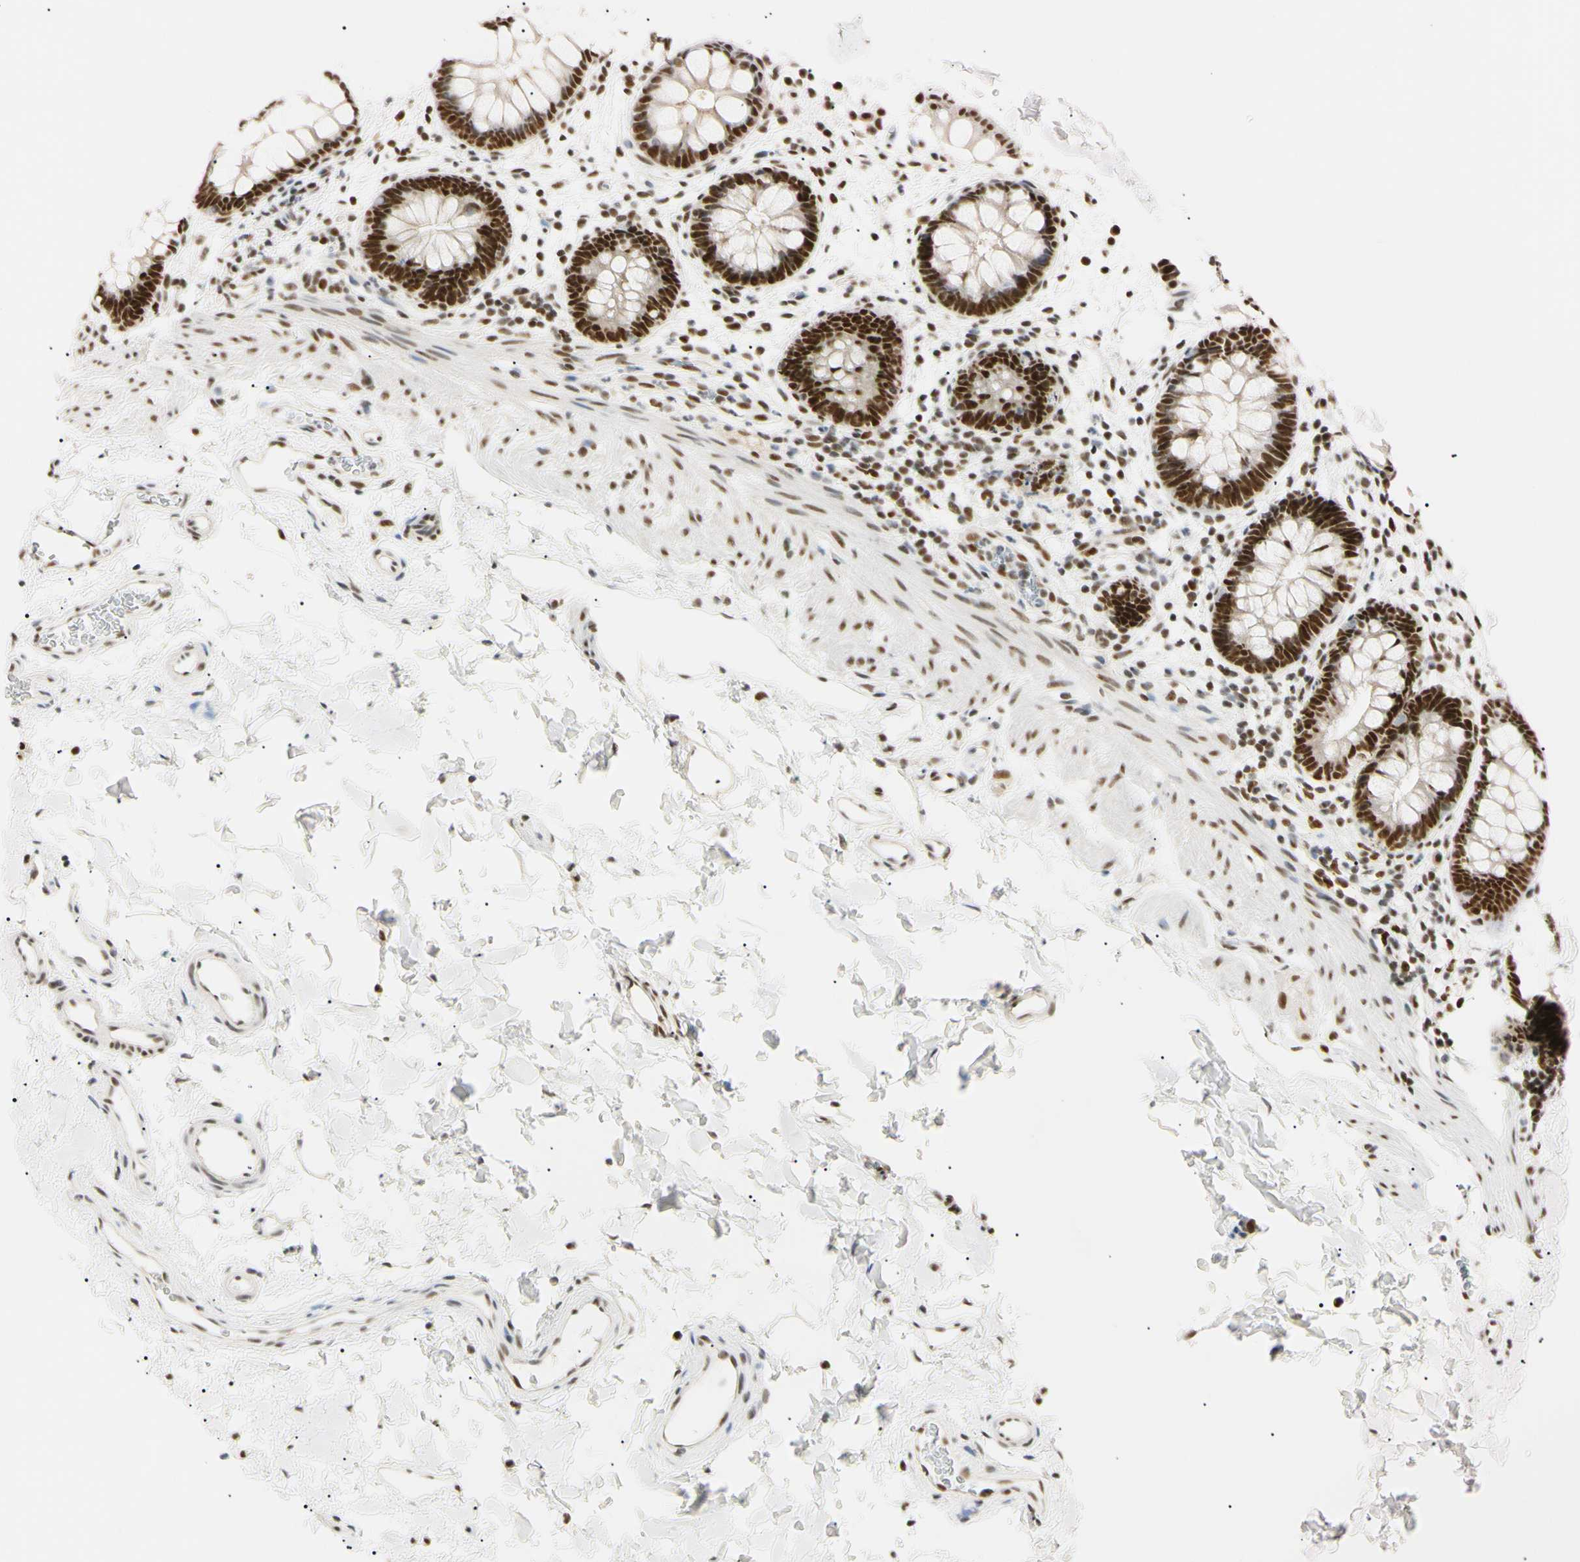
{"staining": {"intensity": "strong", "quantity": ">75%", "location": "nuclear"}, "tissue": "rectum", "cell_type": "Glandular cells", "image_type": "normal", "snomed": [{"axis": "morphology", "description": "Normal tissue, NOS"}, {"axis": "topography", "description": "Rectum"}], "caption": "IHC of unremarkable human rectum reveals high levels of strong nuclear staining in about >75% of glandular cells.", "gene": "ZNF134", "patient": {"sex": "female", "age": 24}}